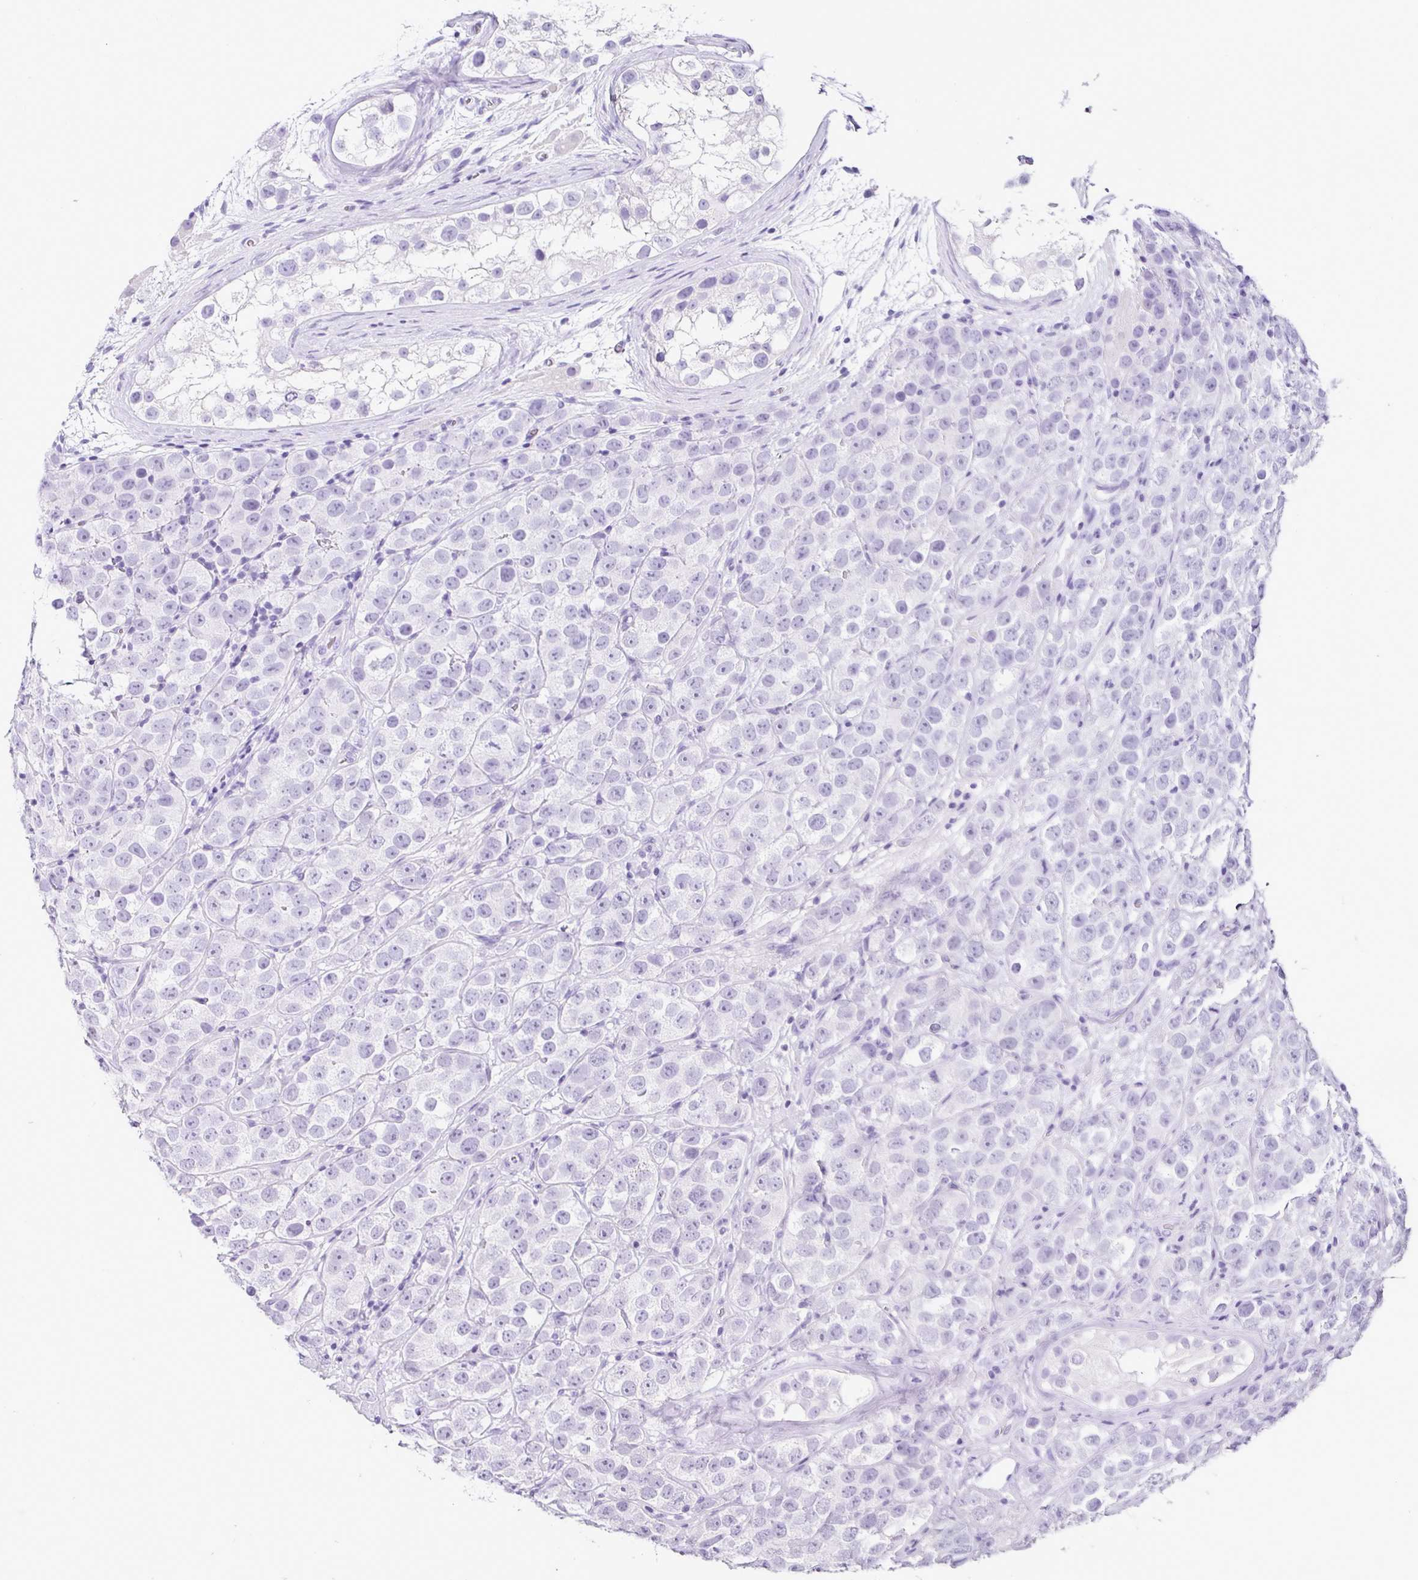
{"staining": {"intensity": "negative", "quantity": "none", "location": "none"}, "tissue": "testis cancer", "cell_type": "Tumor cells", "image_type": "cancer", "snomed": [{"axis": "morphology", "description": "Seminoma, NOS"}, {"axis": "topography", "description": "Testis"}], "caption": "Protein analysis of testis cancer displays no significant staining in tumor cells.", "gene": "SERPINB3", "patient": {"sex": "male", "age": 28}}